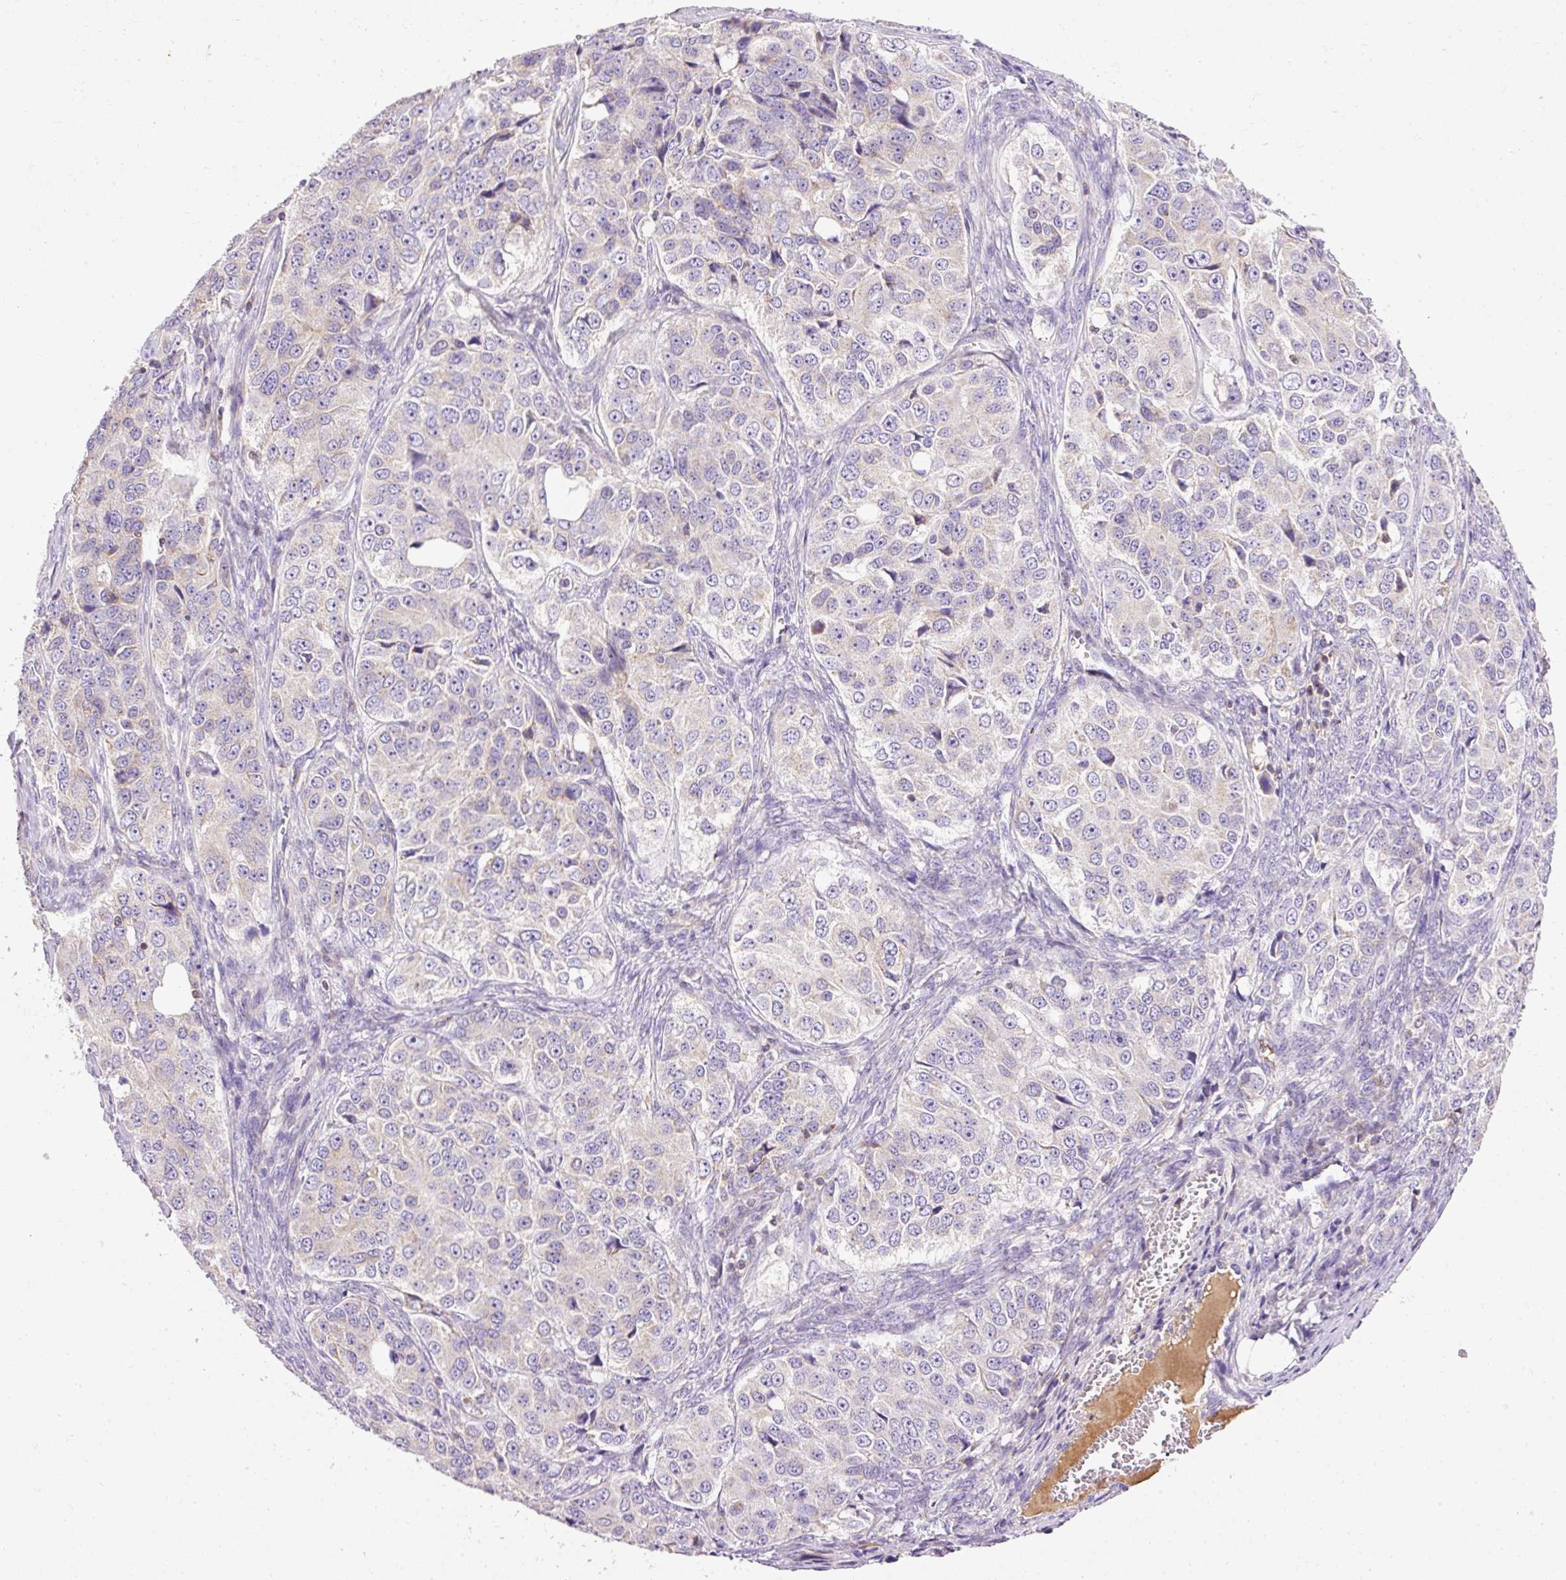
{"staining": {"intensity": "negative", "quantity": "none", "location": "none"}, "tissue": "ovarian cancer", "cell_type": "Tumor cells", "image_type": "cancer", "snomed": [{"axis": "morphology", "description": "Carcinoma, endometroid"}, {"axis": "topography", "description": "Ovary"}], "caption": "DAB (3,3'-diaminobenzidine) immunohistochemical staining of human ovarian cancer (endometroid carcinoma) shows no significant staining in tumor cells.", "gene": "IMMT", "patient": {"sex": "female", "age": 51}}